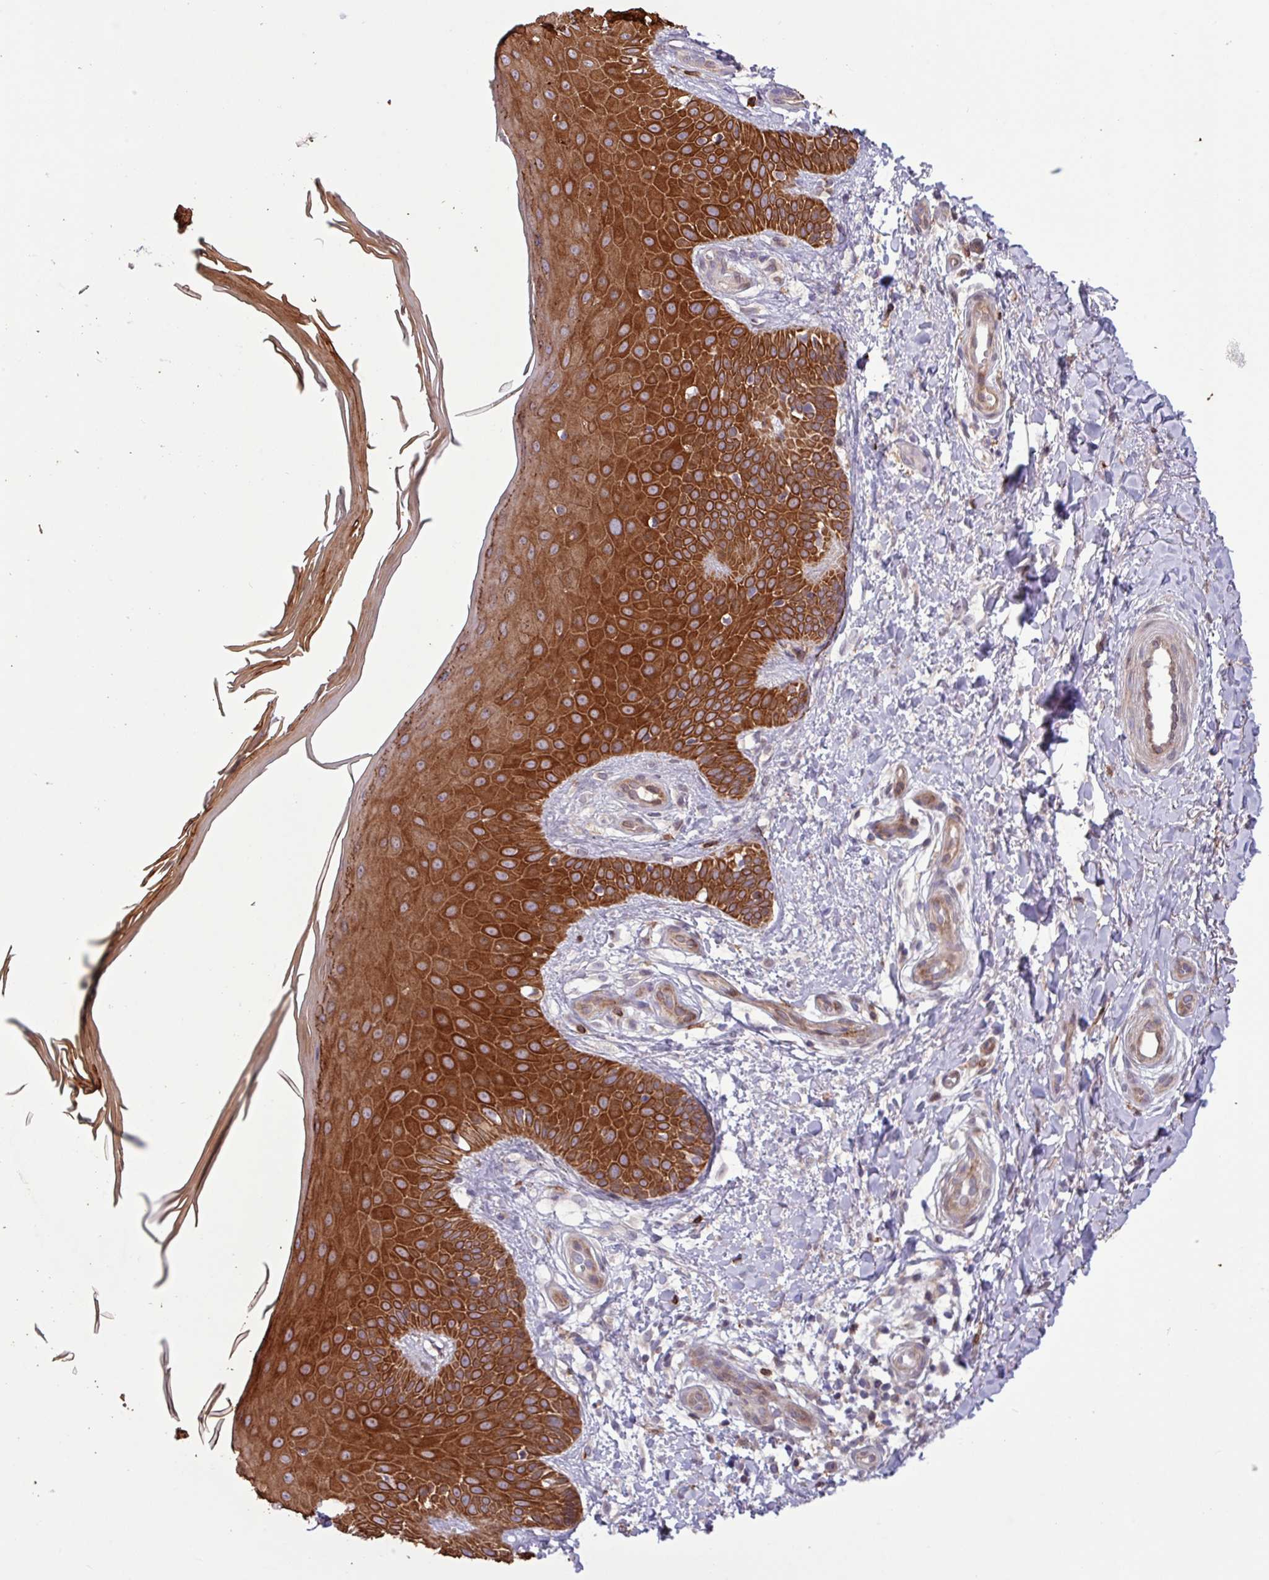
{"staining": {"intensity": "moderate", "quantity": ">75%", "location": "cytoplasmic/membranous"}, "tissue": "skin", "cell_type": "Fibroblasts", "image_type": "normal", "snomed": [{"axis": "morphology", "description": "Normal tissue, NOS"}, {"axis": "topography", "description": "Skin"}], "caption": "Immunohistochemical staining of benign human skin demonstrates moderate cytoplasmic/membranous protein expression in about >75% of fibroblasts.", "gene": "CNTRL", "patient": {"sex": "male", "age": 81}}